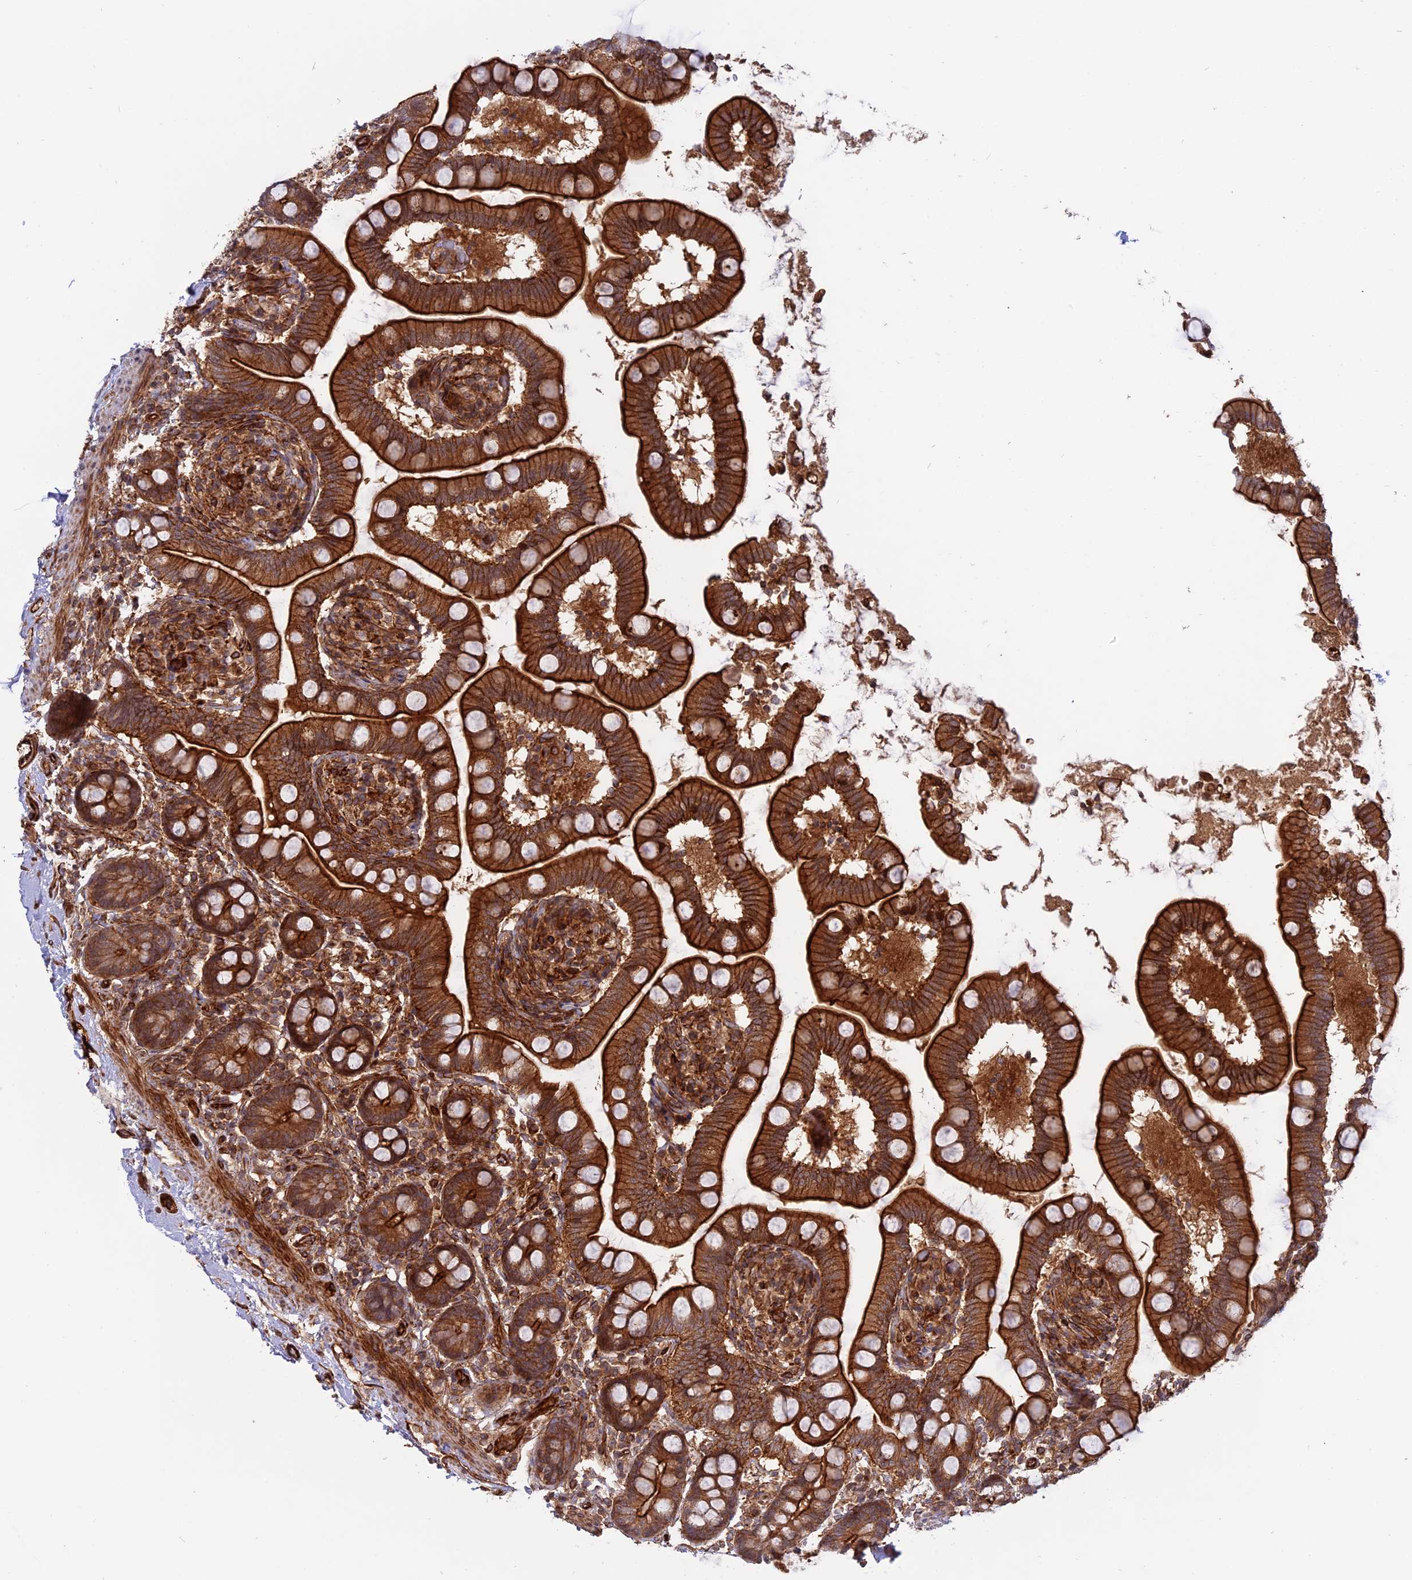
{"staining": {"intensity": "strong", "quantity": ">75%", "location": "cytoplasmic/membranous"}, "tissue": "small intestine", "cell_type": "Glandular cells", "image_type": "normal", "snomed": [{"axis": "morphology", "description": "Normal tissue, NOS"}, {"axis": "topography", "description": "Small intestine"}], "caption": "Immunohistochemical staining of unremarkable small intestine reveals high levels of strong cytoplasmic/membranous positivity in about >75% of glandular cells.", "gene": "PHLDB3", "patient": {"sex": "female", "age": 64}}